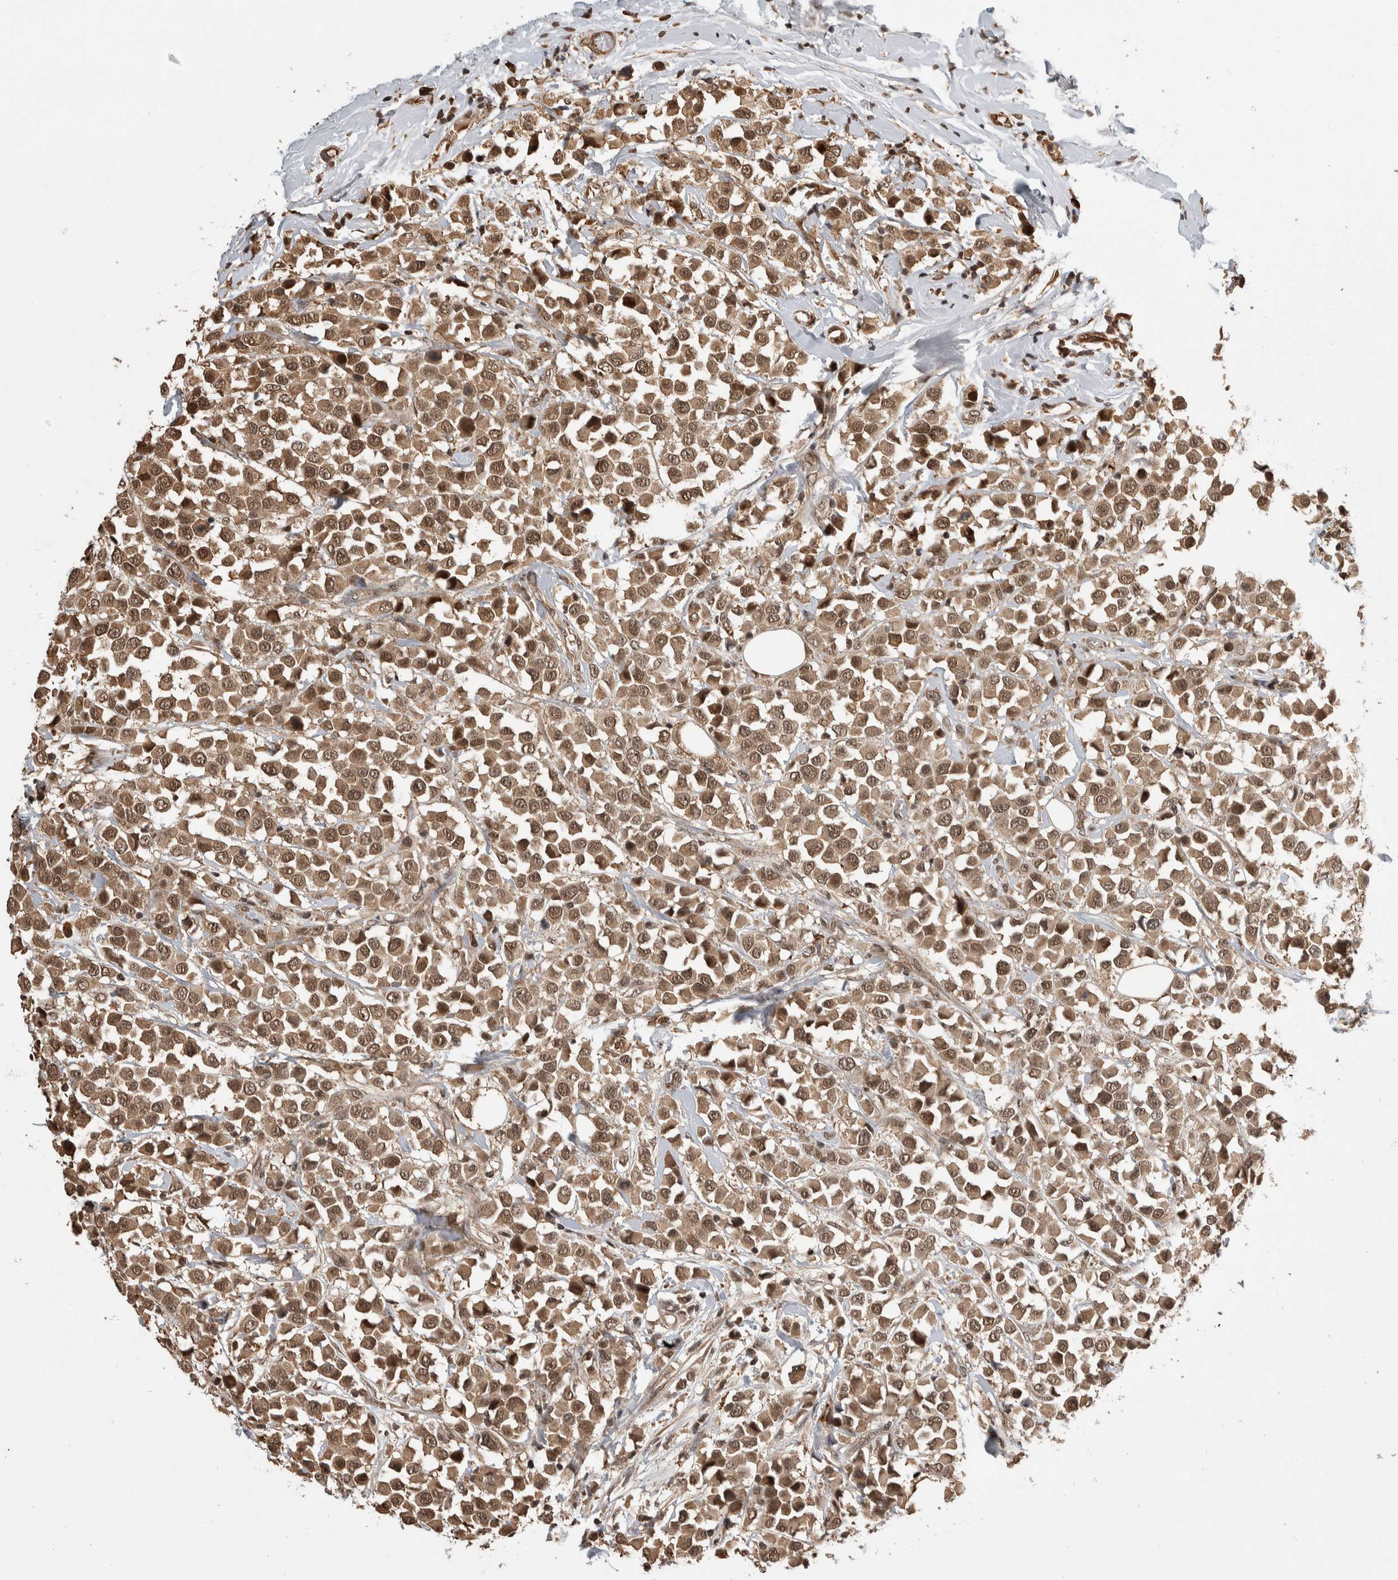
{"staining": {"intensity": "moderate", "quantity": ">75%", "location": "cytoplasmic/membranous,nuclear"}, "tissue": "breast cancer", "cell_type": "Tumor cells", "image_type": "cancer", "snomed": [{"axis": "morphology", "description": "Duct carcinoma"}, {"axis": "topography", "description": "Breast"}], "caption": "Protein expression by immunohistochemistry (IHC) shows moderate cytoplasmic/membranous and nuclear expression in about >75% of tumor cells in breast cancer.", "gene": "ZNF592", "patient": {"sex": "female", "age": 61}}